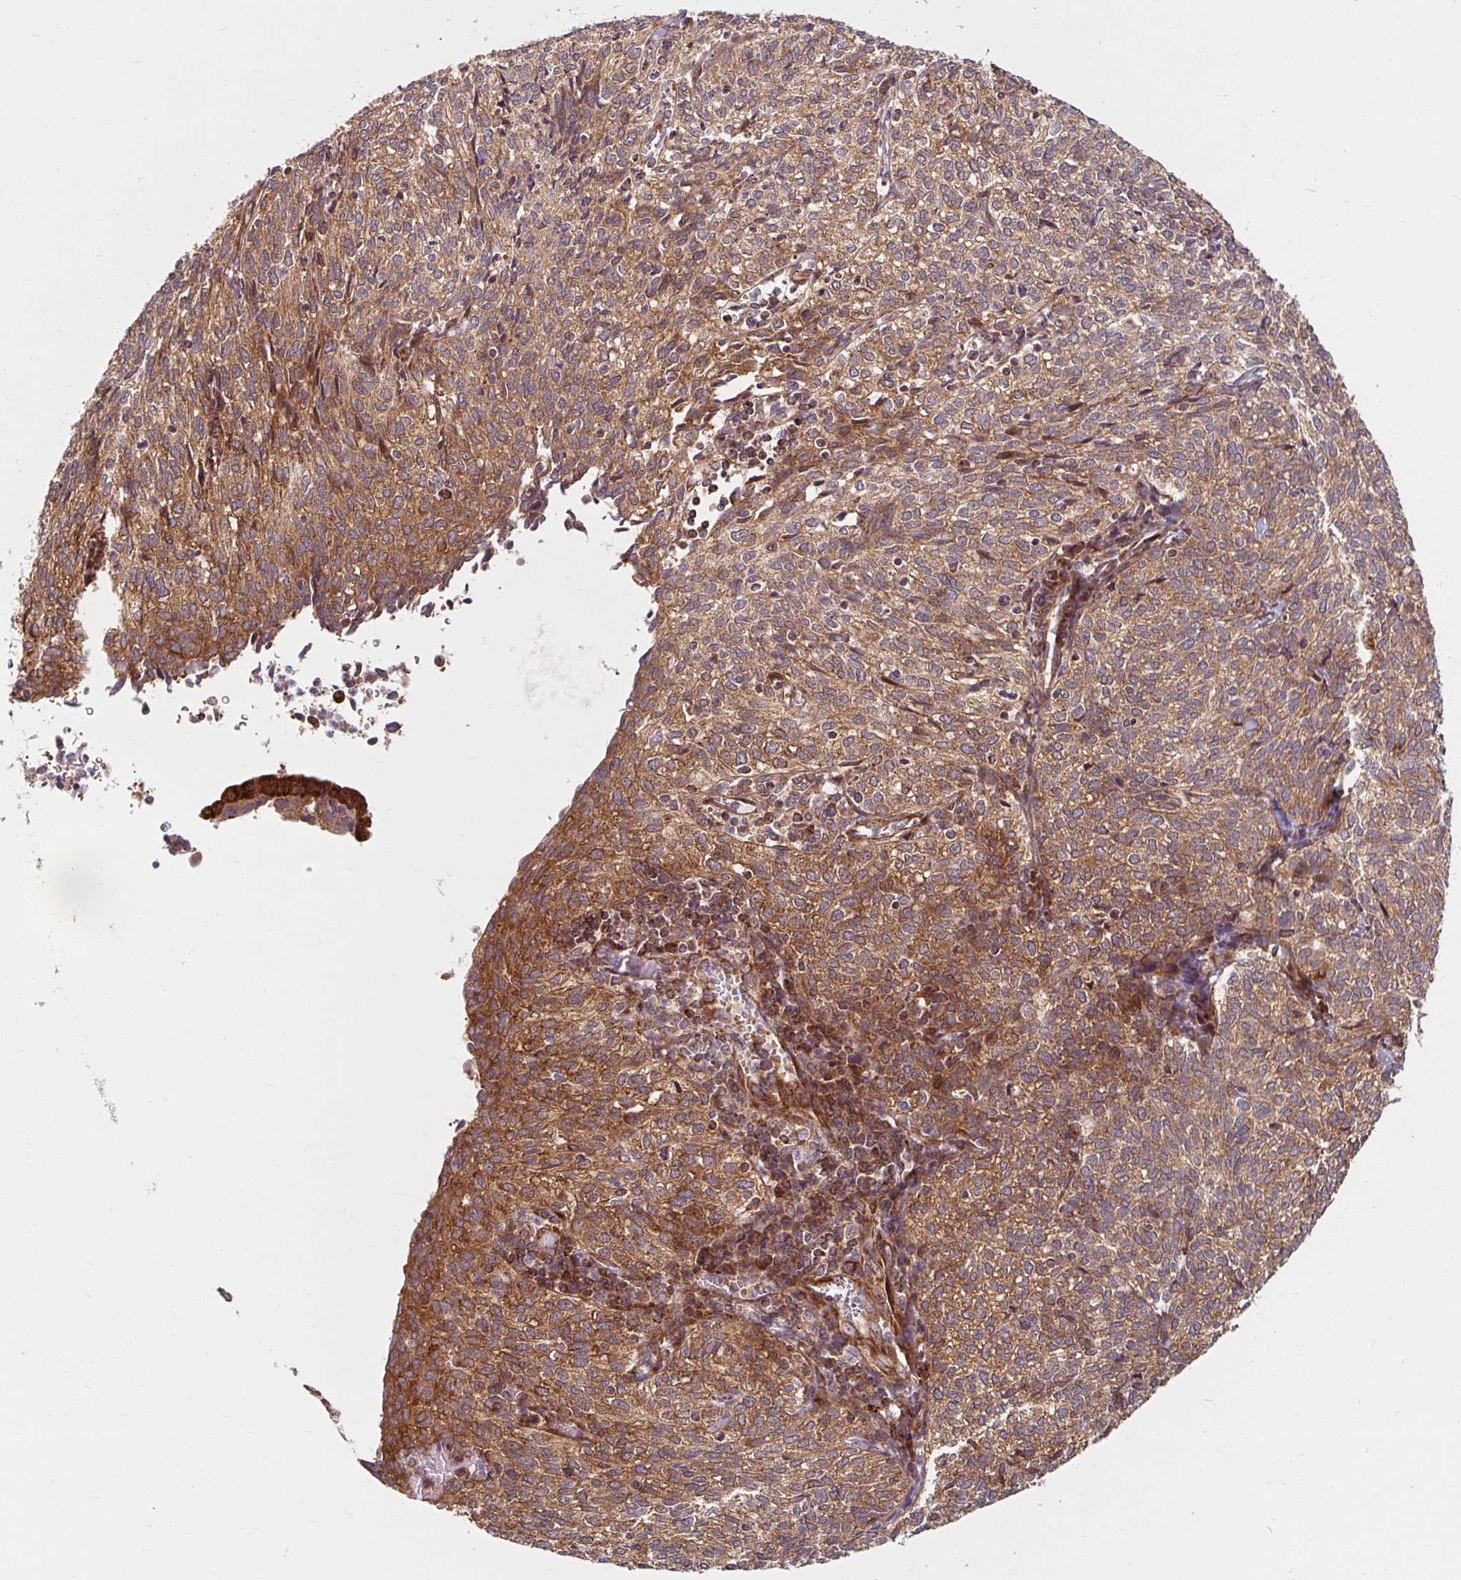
{"staining": {"intensity": "moderate", "quantity": ">75%", "location": "cytoplasmic/membranous"}, "tissue": "cervical cancer", "cell_type": "Tumor cells", "image_type": "cancer", "snomed": [{"axis": "morphology", "description": "Normal tissue, NOS"}, {"axis": "morphology", "description": "Squamous cell carcinoma, NOS"}, {"axis": "topography", "description": "Vagina"}, {"axis": "topography", "description": "Cervix"}], "caption": "Protein staining demonstrates moderate cytoplasmic/membranous staining in approximately >75% of tumor cells in cervical cancer (squamous cell carcinoma).", "gene": "BTF3", "patient": {"sex": "female", "age": 45}}